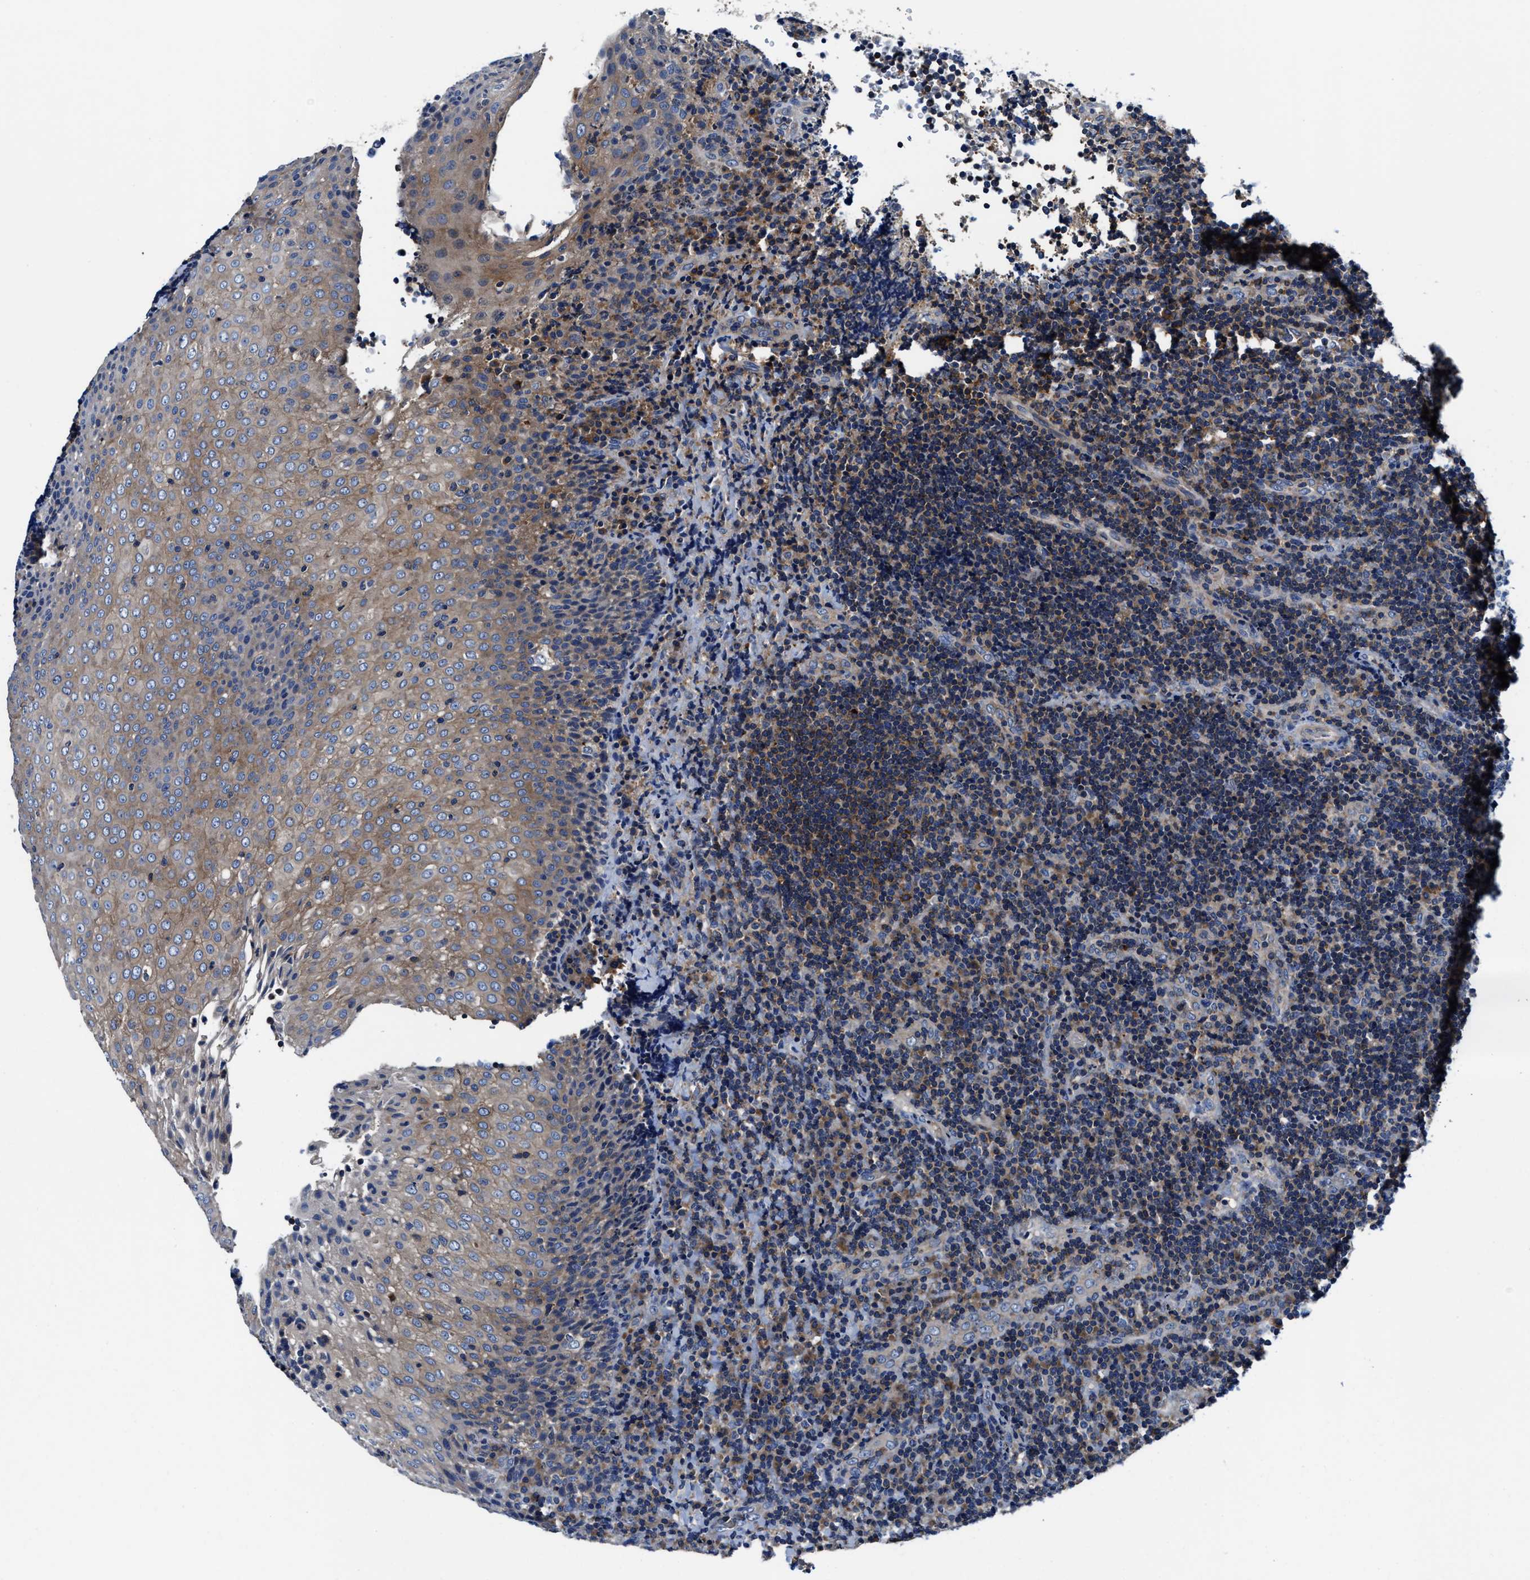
{"staining": {"intensity": "moderate", "quantity": "<25%", "location": "cytoplasmic/membranous"}, "tissue": "lymphoma", "cell_type": "Tumor cells", "image_type": "cancer", "snomed": [{"axis": "morphology", "description": "Malignant lymphoma, non-Hodgkin's type, High grade"}, {"axis": "topography", "description": "Tonsil"}], "caption": "A brown stain highlights moderate cytoplasmic/membranous expression of a protein in human high-grade malignant lymphoma, non-Hodgkin's type tumor cells.", "gene": "PHLPP1", "patient": {"sex": "female", "age": 36}}